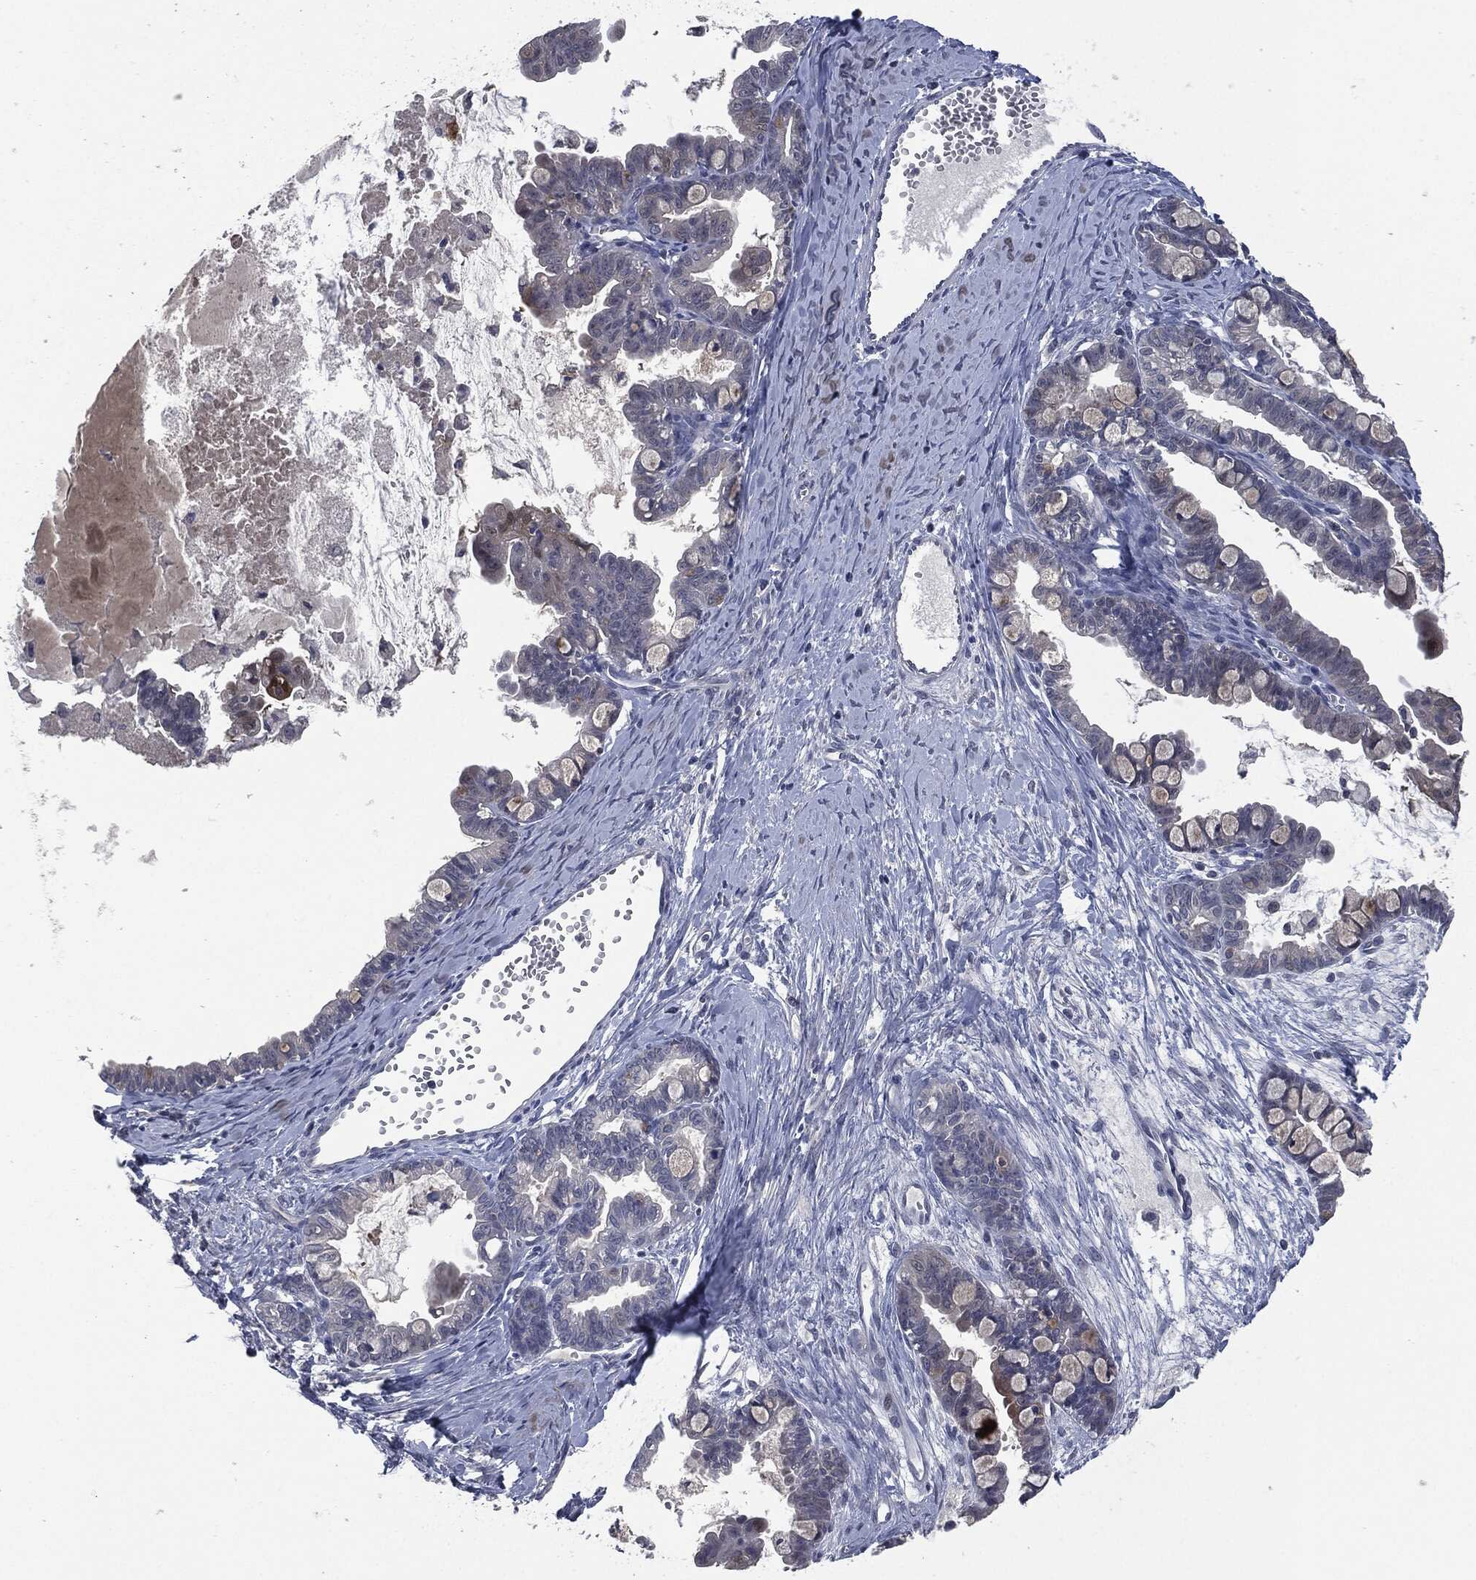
{"staining": {"intensity": "negative", "quantity": "none", "location": "none"}, "tissue": "ovarian cancer", "cell_type": "Tumor cells", "image_type": "cancer", "snomed": [{"axis": "morphology", "description": "Cystadenocarcinoma, mucinous, NOS"}, {"axis": "topography", "description": "Ovary"}], "caption": "A histopathology image of ovarian cancer stained for a protein exhibits no brown staining in tumor cells.", "gene": "IL1RN", "patient": {"sex": "female", "age": 63}}